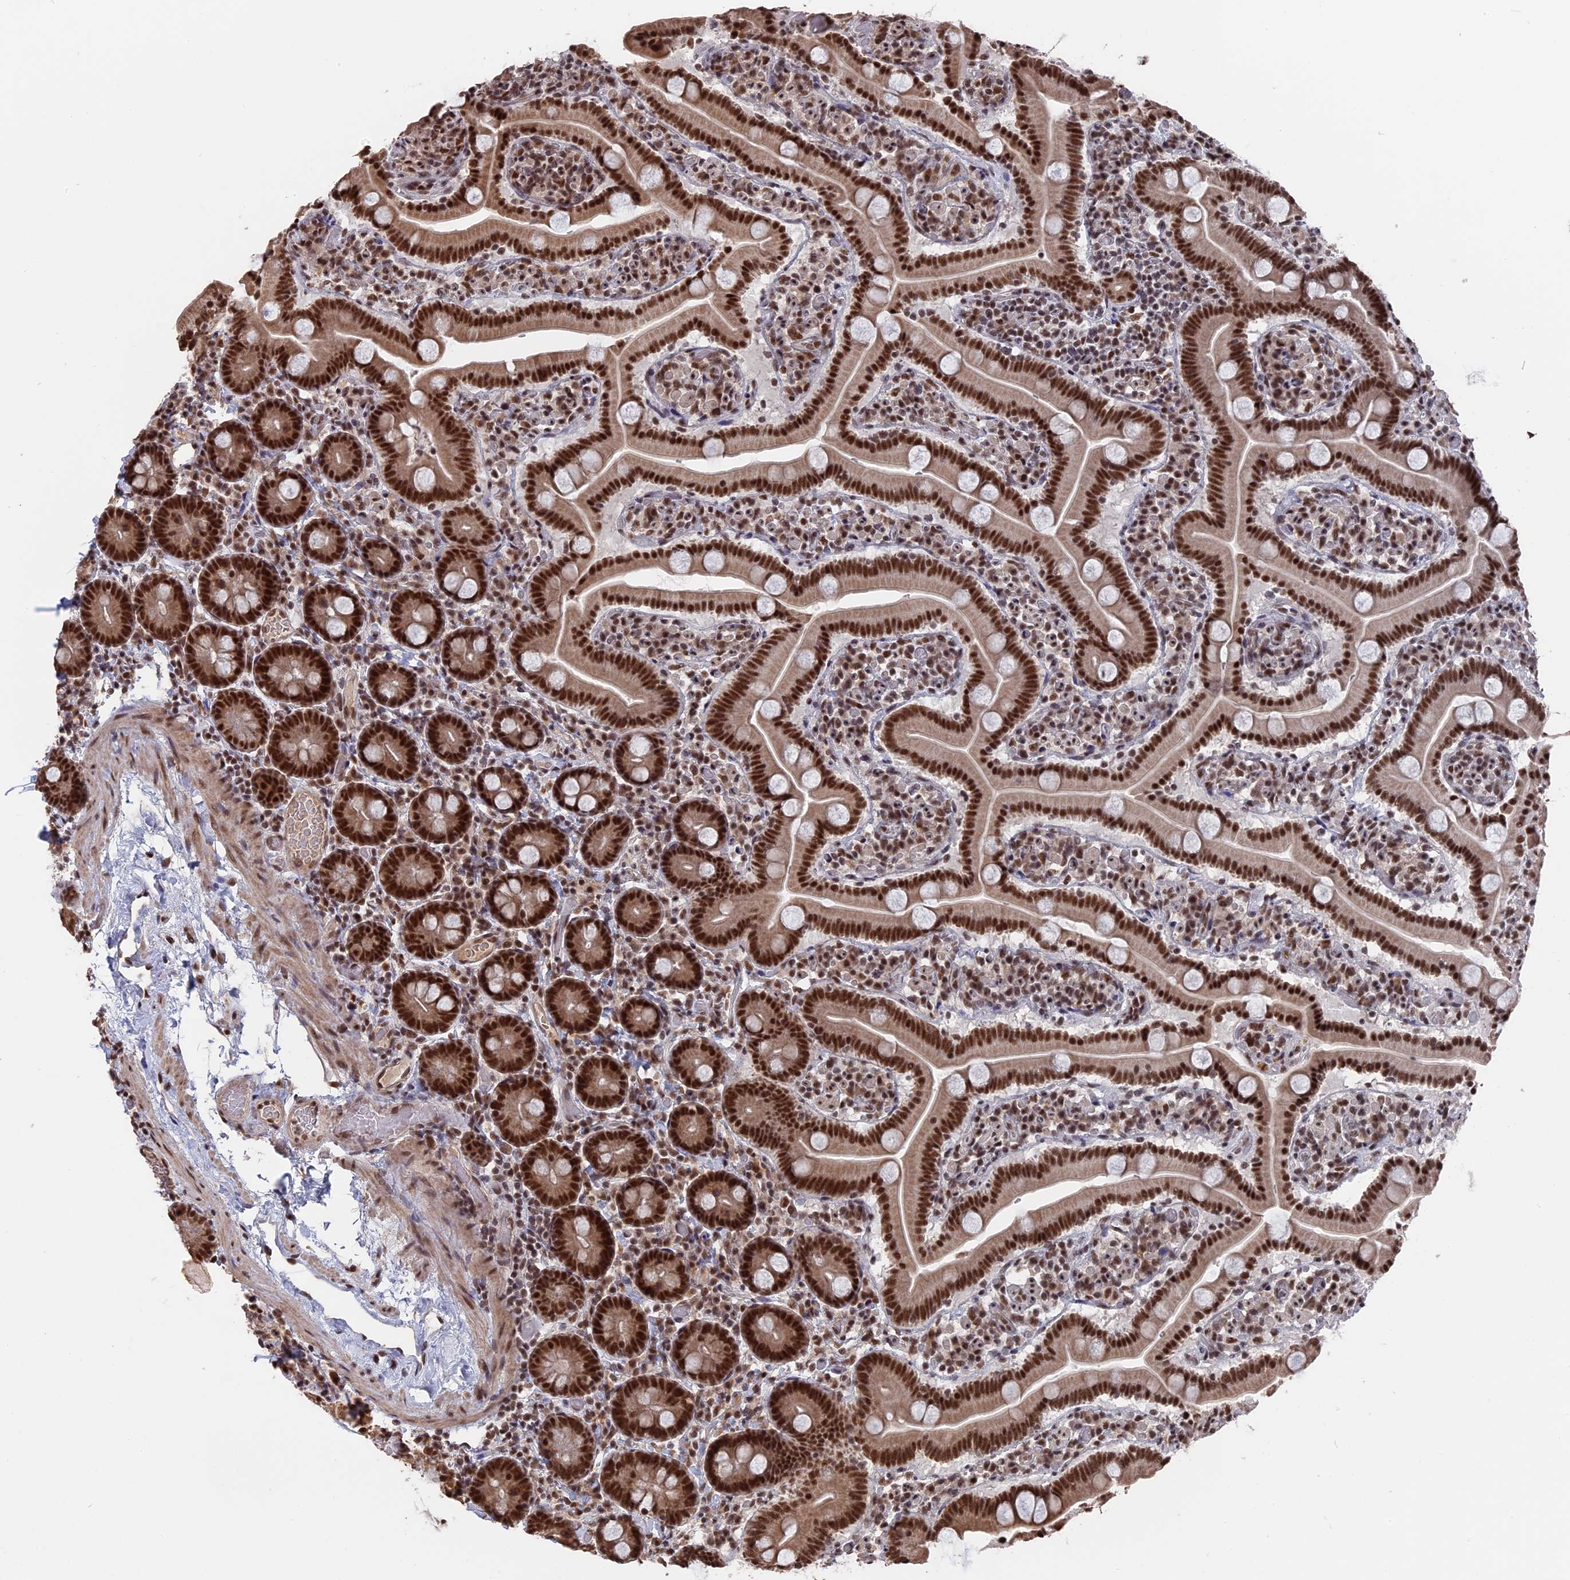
{"staining": {"intensity": "strong", "quantity": ">75%", "location": "nuclear"}, "tissue": "duodenum", "cell_type": "Glandular cells", "image_type": "normal", "snomed": [{"axis": "morphology", "description": "Normal tissue, NOS"}, {"axis": "topography", "description": "Duodenum"}], "caption": "Immunohistochemistry (DAB) staining of benign human duodenum demonstrates strong nuclear protein positivity in approximately >75% of glandular cells. The protein is shown in brown color, while the nuclei are stained blue.", "gene": "SF3A2", "patient": {"sex": "male", "age": 55}}